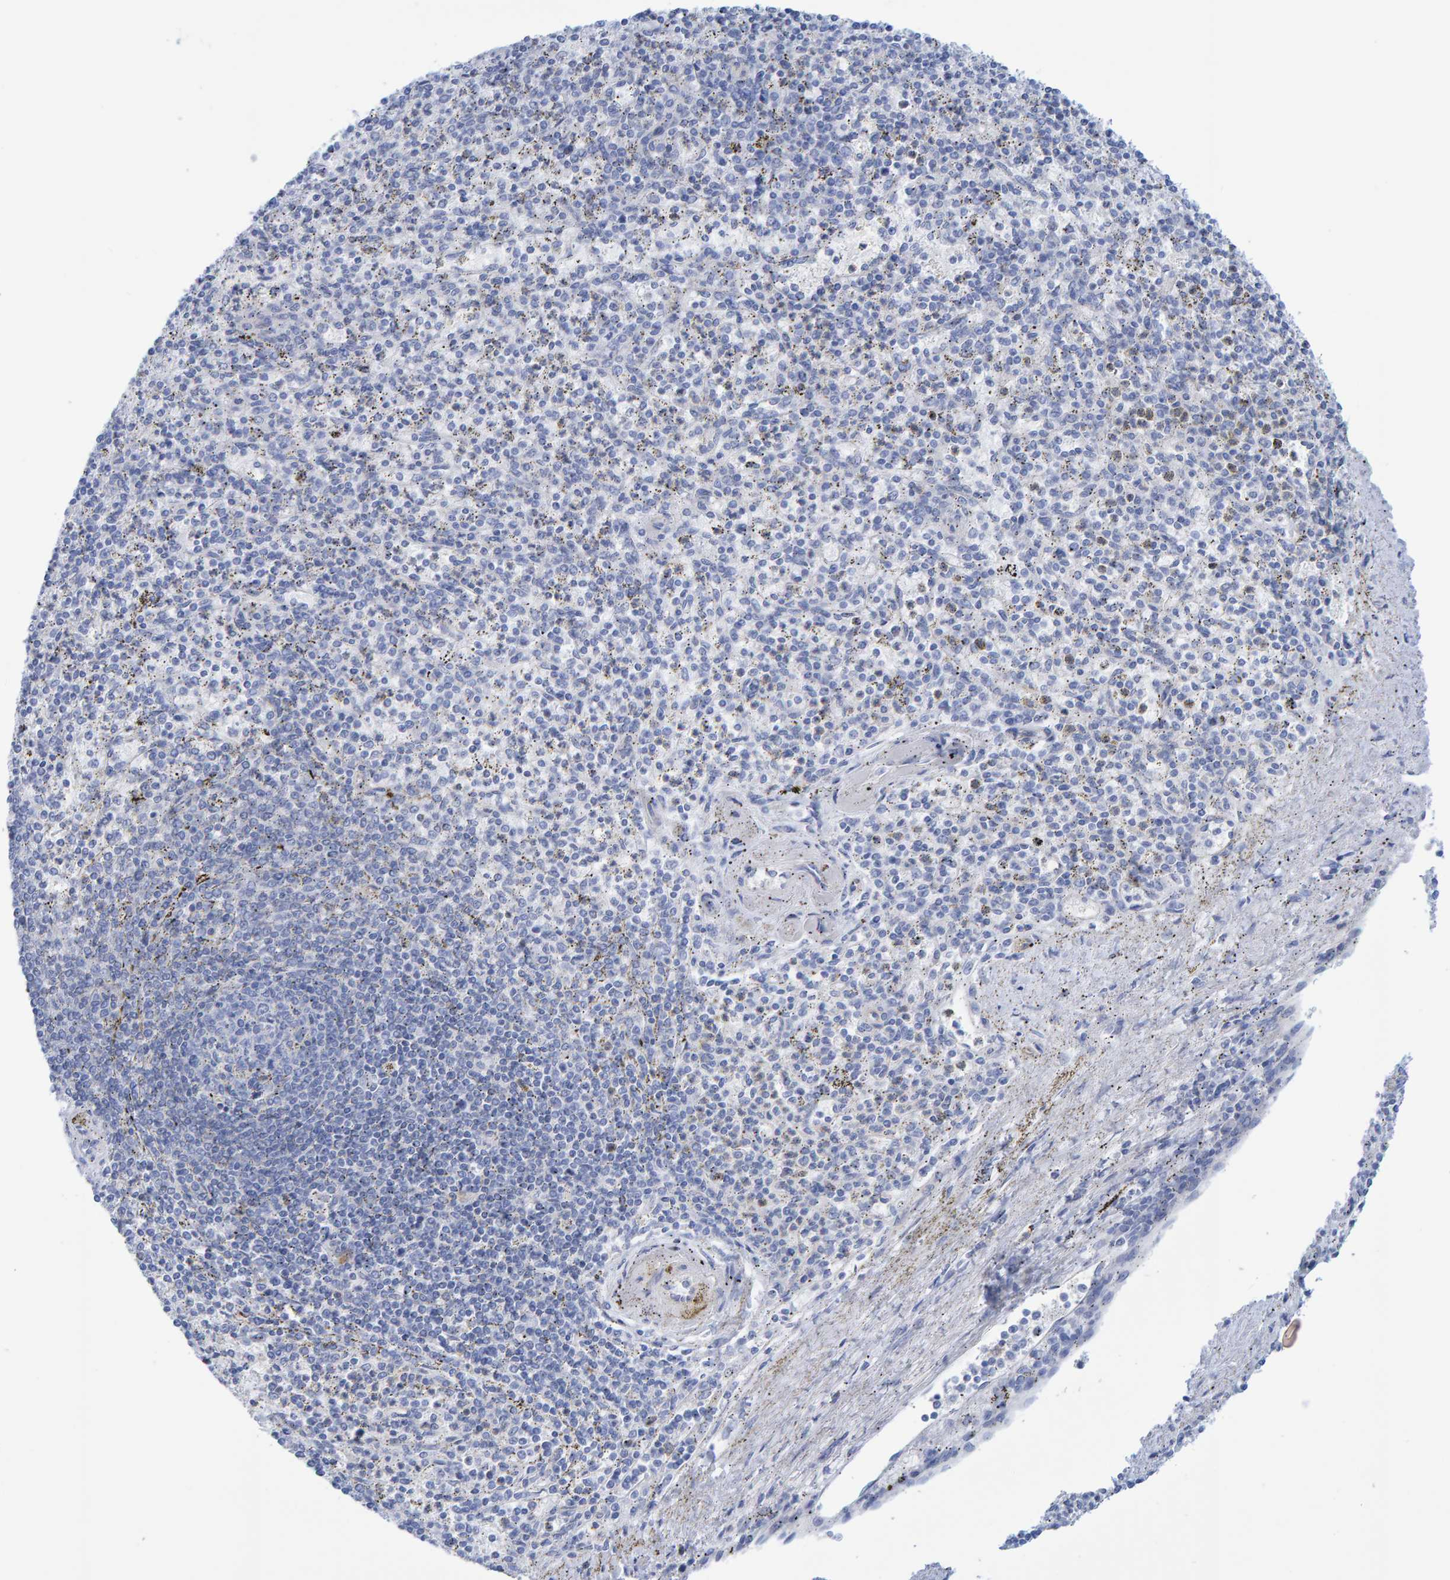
{"staining": {"intensity": "negative", "quantity": "none", "location": "none"}, "tissue": "spleen", "cell_type": "Cells in red pulp", "image_type": "normal", "snomed": [{"axis": "morphology", "description": "Normal tissue, NOS"}, {"axis": "topography", "description": "Spleen"}], "caption": "An immunohistochemistry micrograph of benign spleen is shown. There is no staining in cells in red pulp of spleen.", "gene": "JAKMIP3", "patient": {"sex": "male", "age": 72}}